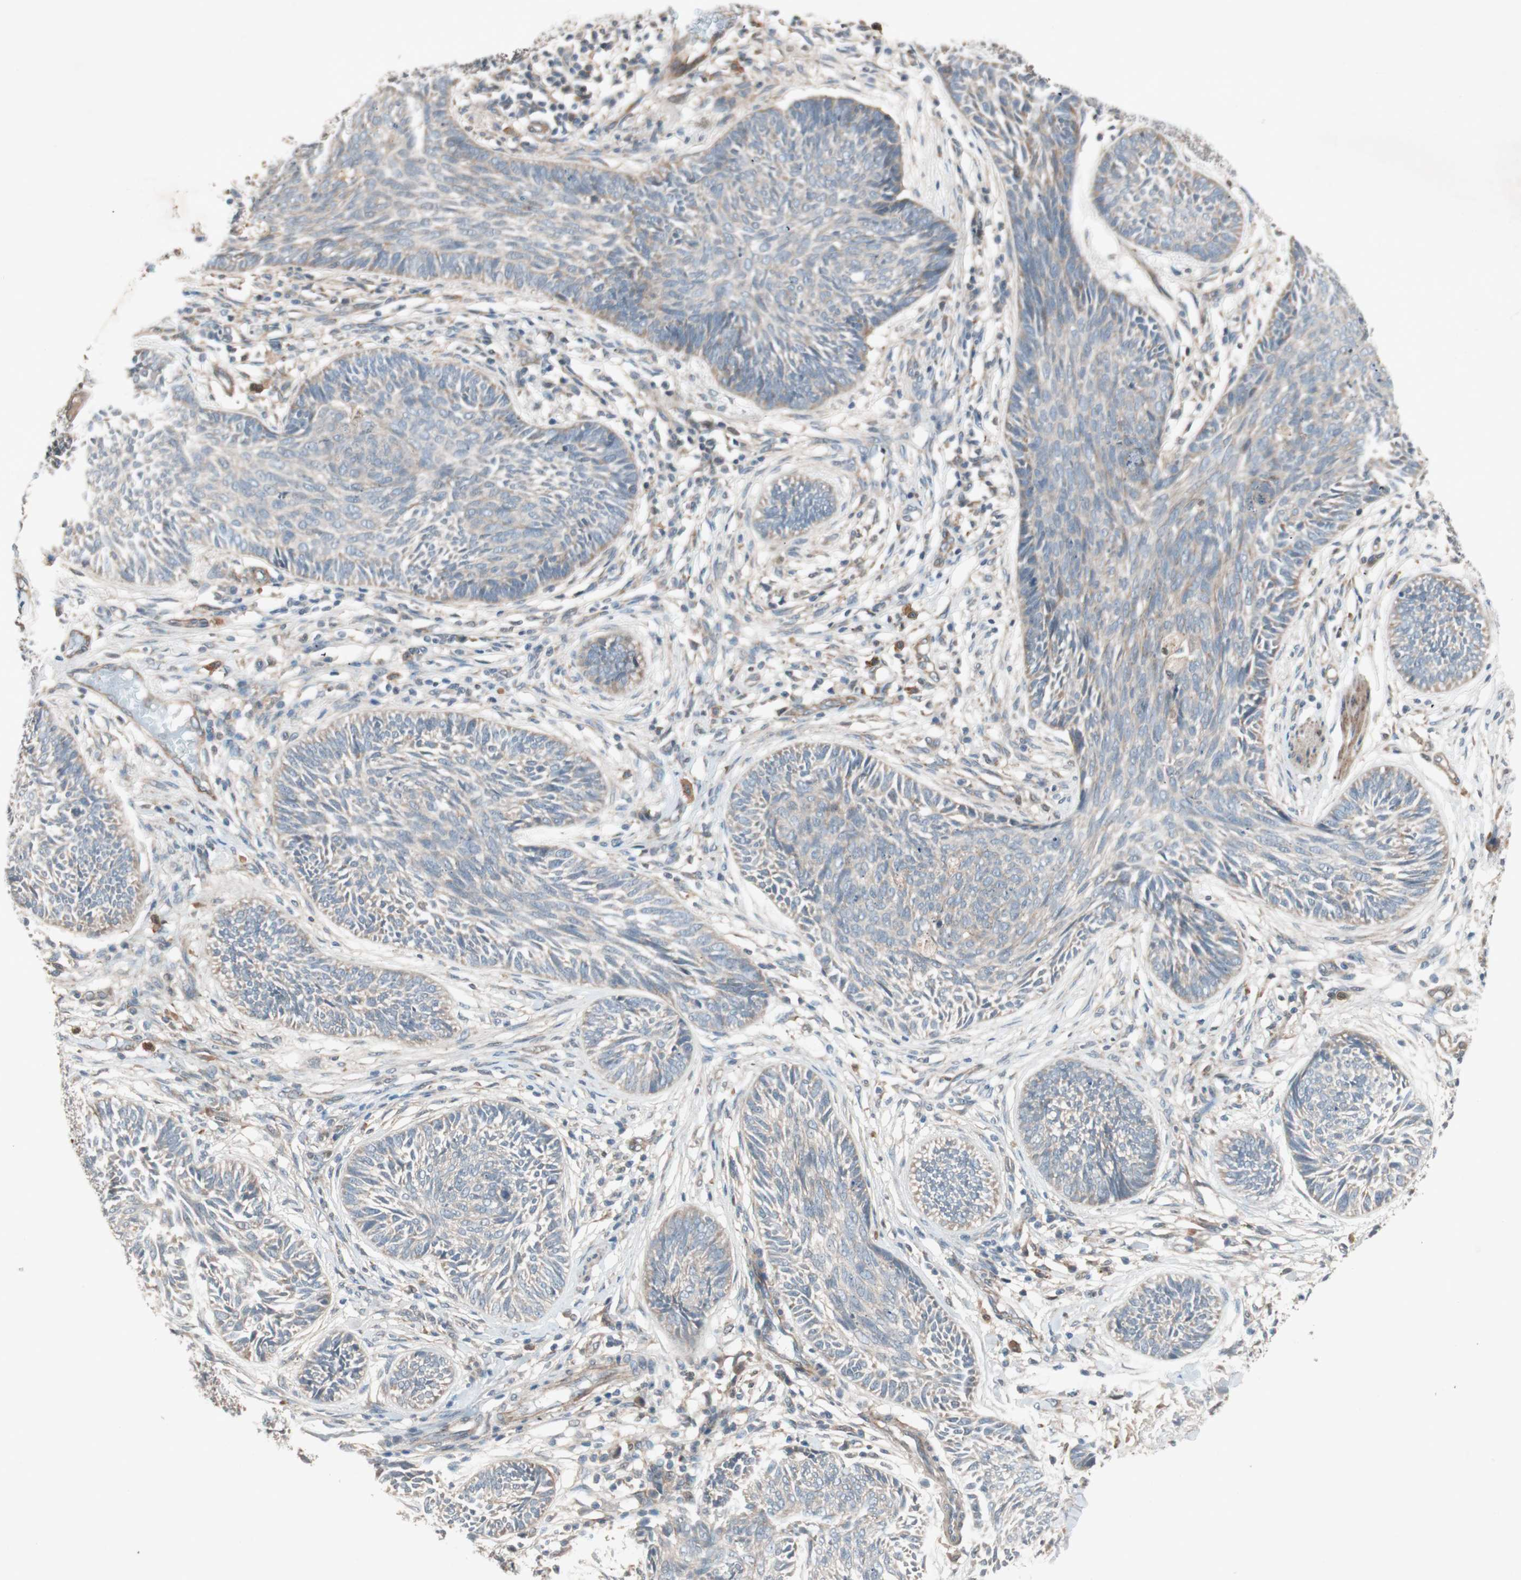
{"staining": {"intensity": "negative", "quantity": "none", "location": "none"}, "tissue": "skin cancer", "cell_type": "Tumor cells", "image_type": "cancer", "snomed": [{"axis": "morphology", "description": "Papilloma, NOS"}, {"axis": "morphology", "description": "Basal cell carcinoma"}, {"axis": "topography", "description": "Skin"}], "caption": "Tumor cells are negative for protein expression in human skin cancer.", "gene": "SDSL", "patient": {"sex": "male", "age": 87}}